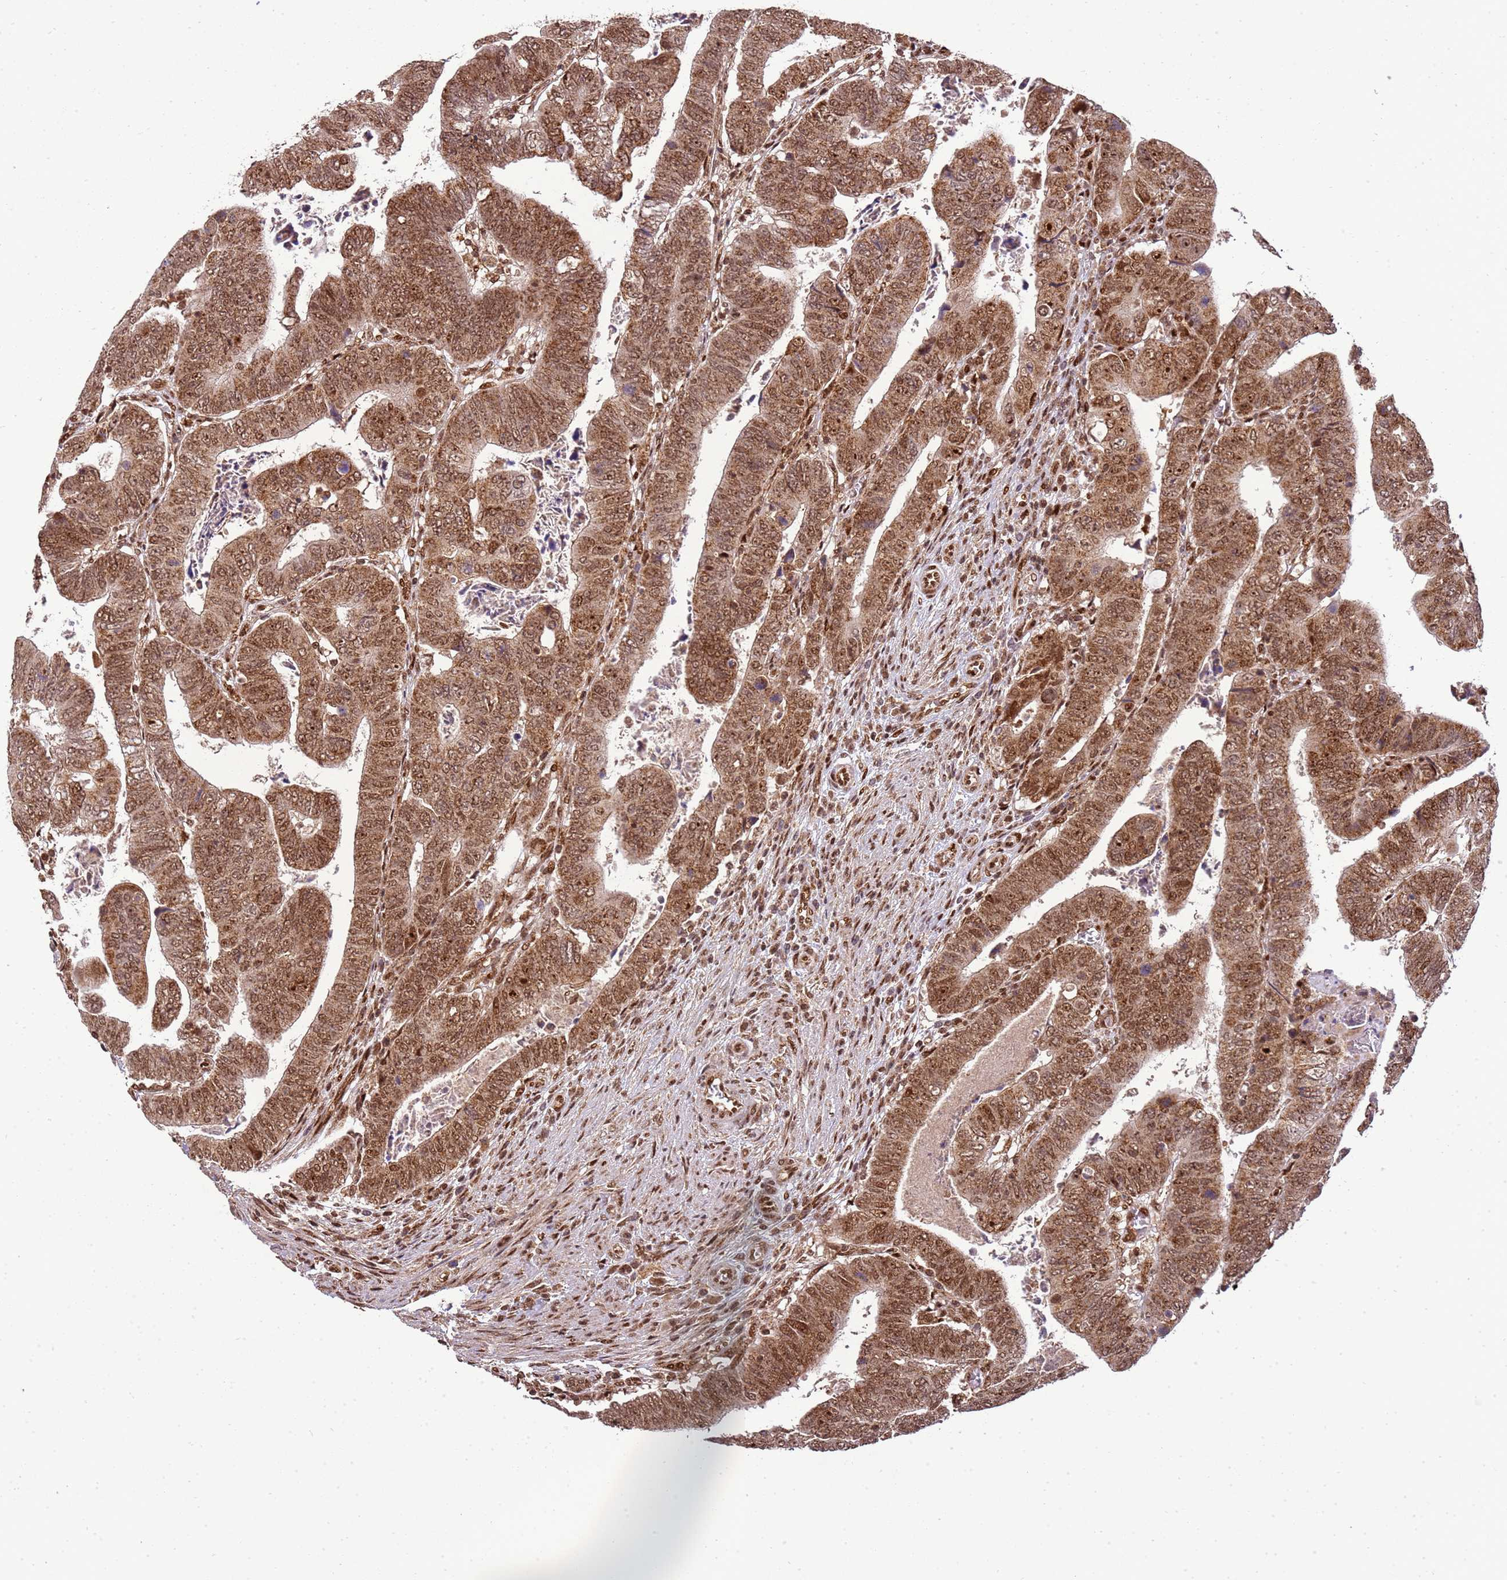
{"staining": {"intensity": "moderate", "quantity": ">75%", "location": "cytoplasmic/membranous,nuclear"}, "tissue": "colorectal cancer", "cell_type": "Tumor cells", "image_type": "cancer", "snomed": [{"axis": "morphology", "description": "Normal tissue, NOS"}, {"axis": "morphology", "description": "Adenocarcinoma, NOS"}, {"axis": "topography", "description": "Rectum"}], "caption": "Adenocarcinoma (colorectal) stained for a protein shows moderate cytoplasmic/membranous and nuclear positivity in tumor cells.", "gene": "PEX14", "patient": {"sex": "female", "age": 65}}